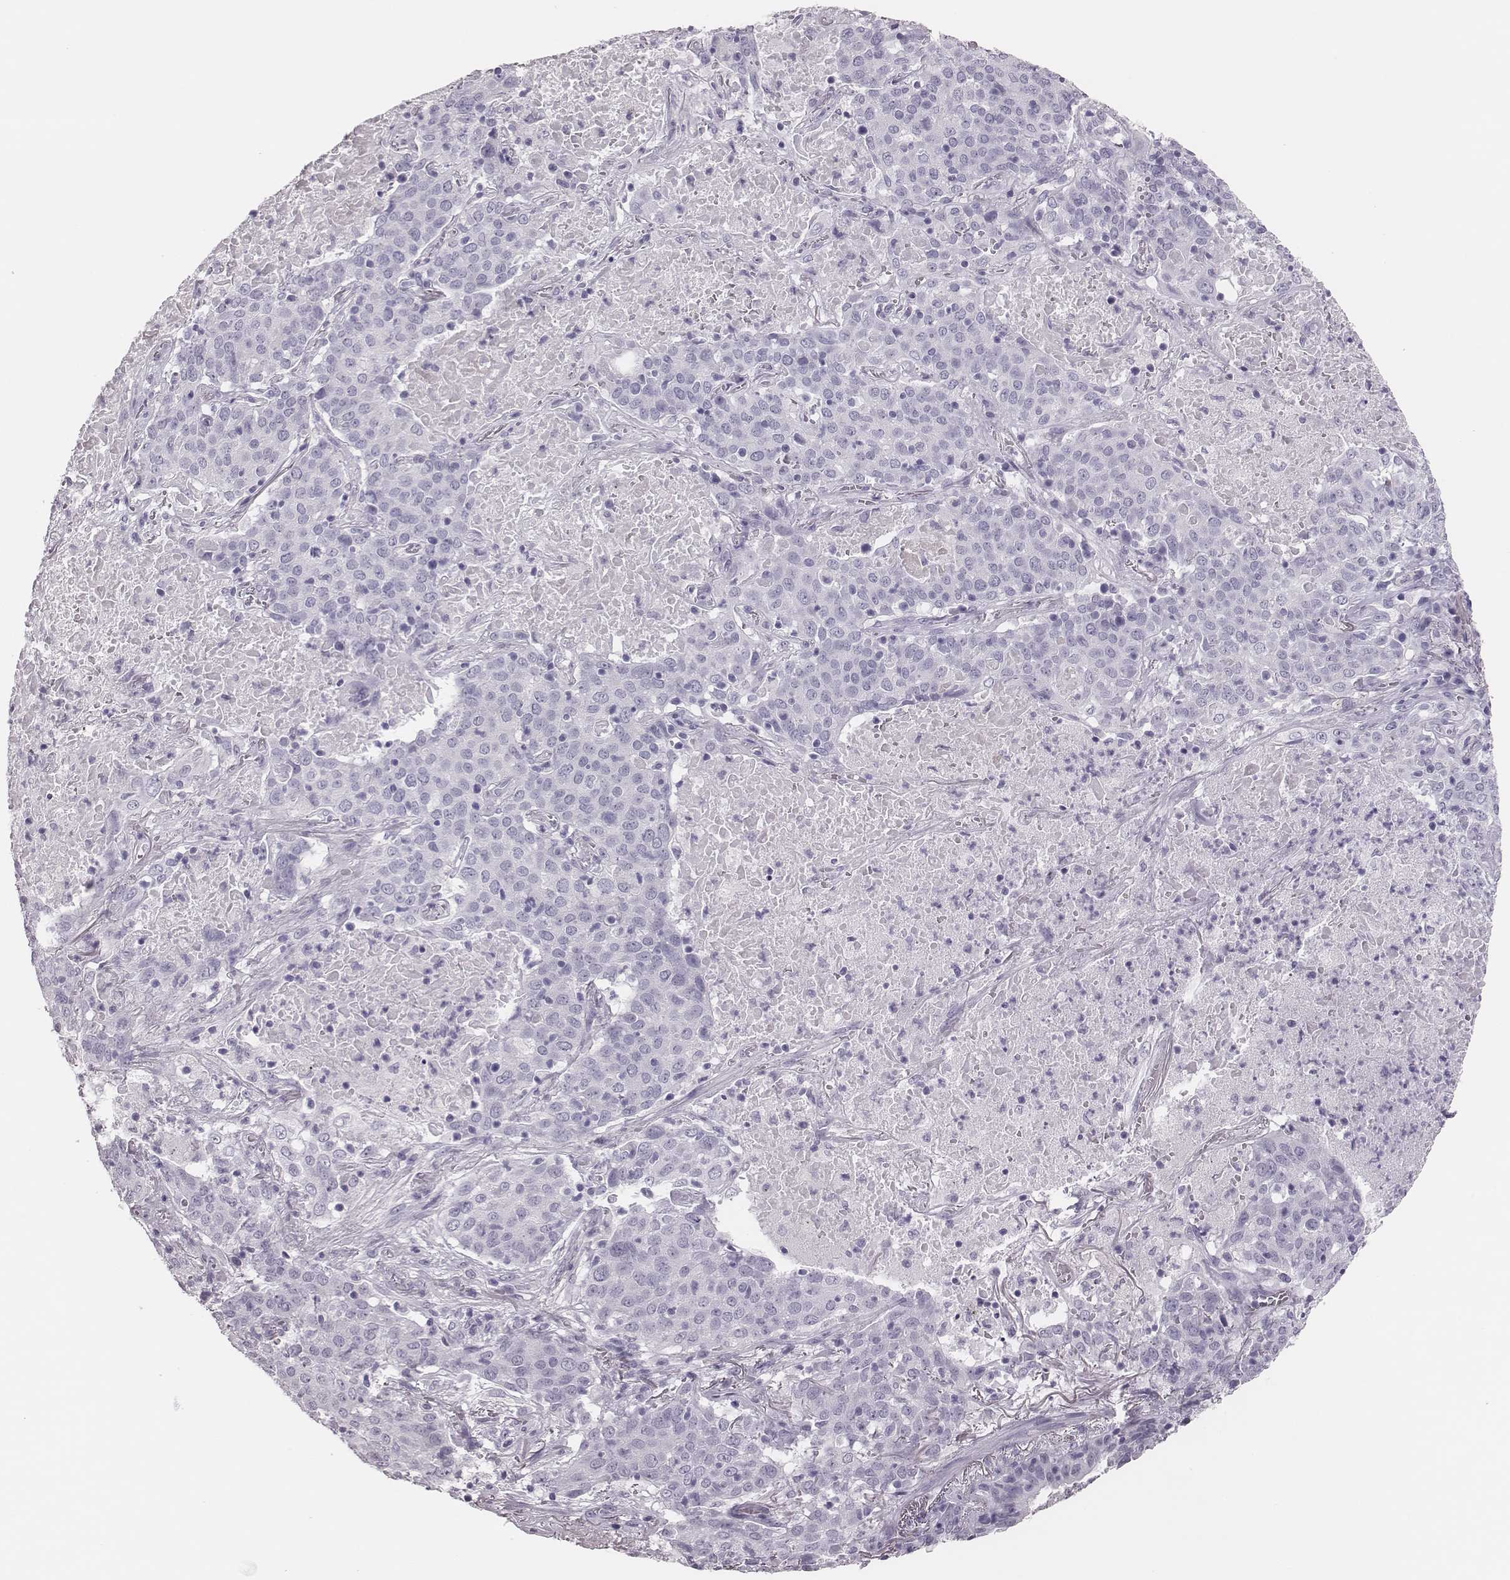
{"staining": {"intensity": "negative", "quantity": "none", "location": "none"}, "tissue": "lung cancer", "cell_type": "Tumor cells", "image_type": "cancer", "snomed": [{"axis": "morphology", "description": "Squamous cell carcinoma, NOS"}, {"axis": "topography", "description": "Lung"}], "caption": "This micrograph is of lung cancer stained with immunohistochemistry (IHC) to label a protein in brown with the nuclei are counter-stained blue. There is no expression in tumor cells.", "gene": "H1-6", "patient": {"sex": "male", "age": 82}}